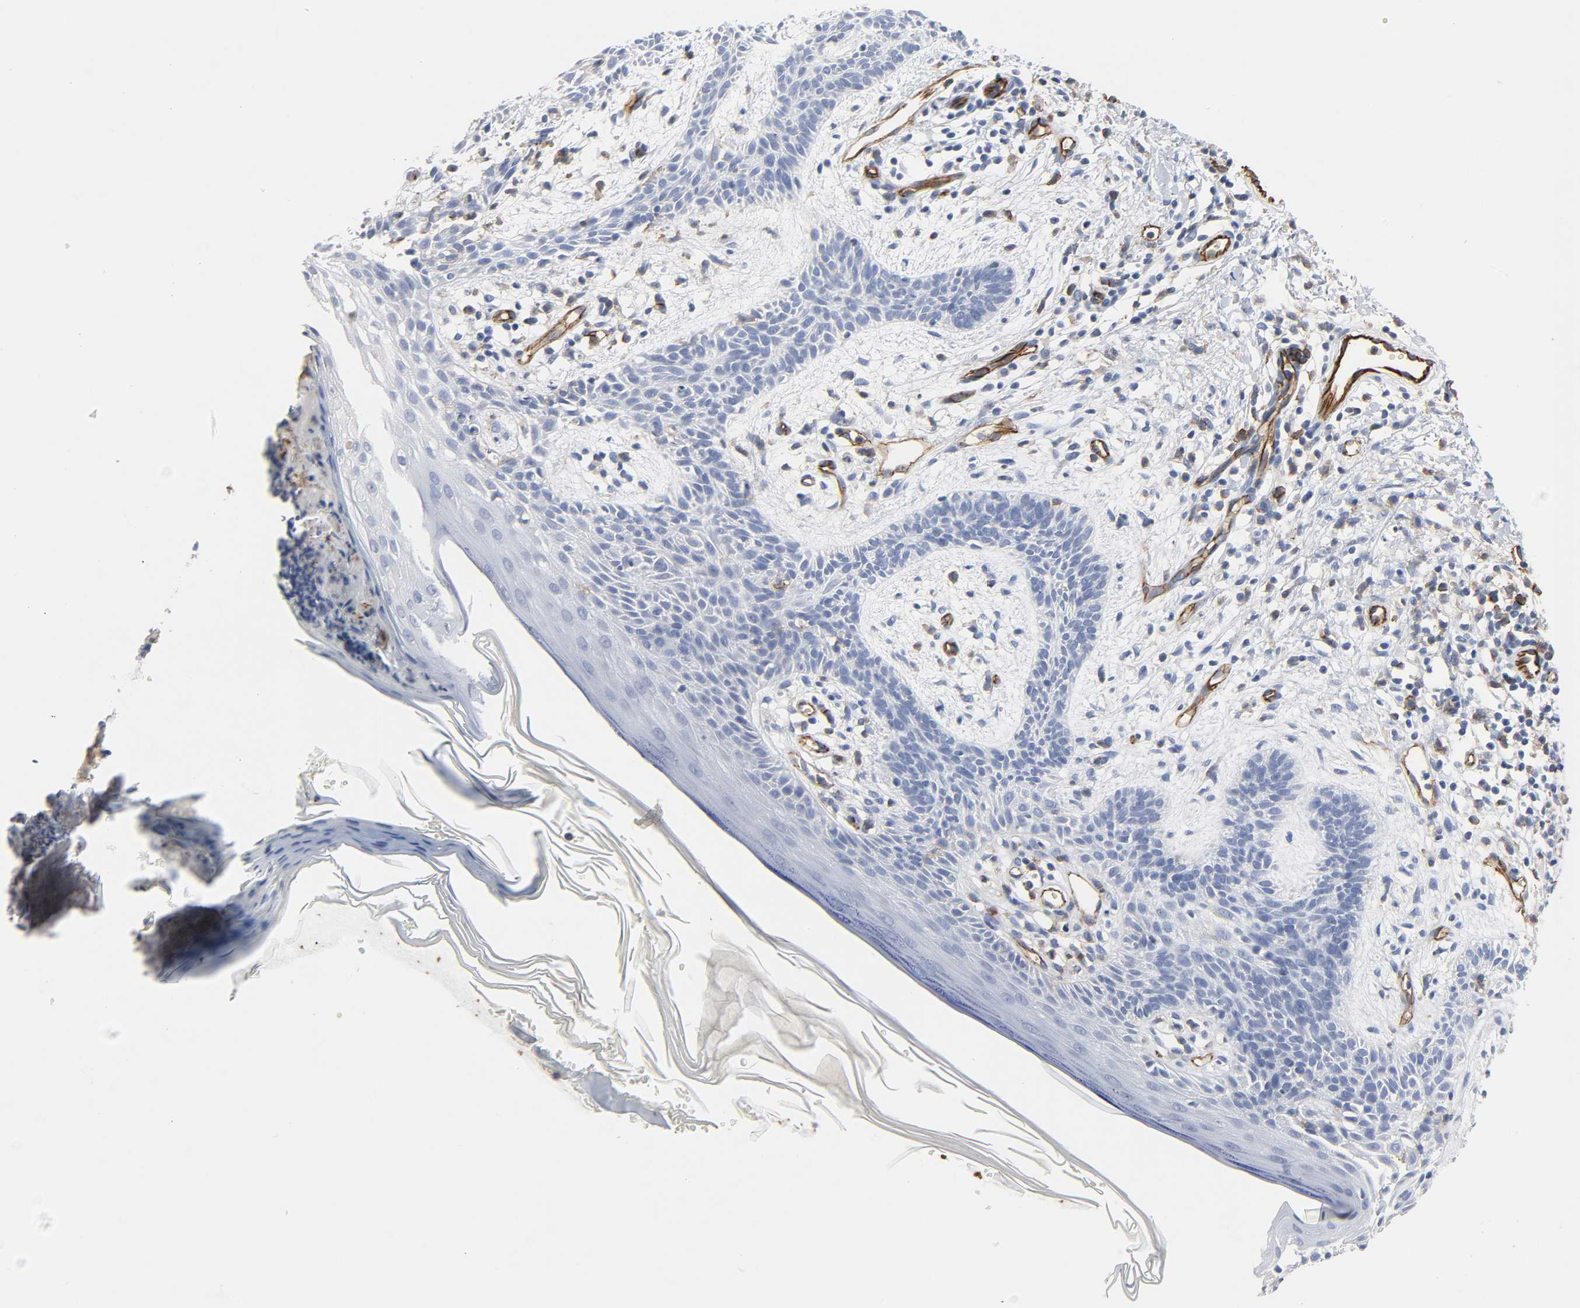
{"staining": {"intensity": "negative", "quantity": "none", "location": "none"}, "tissue": "skin cancer", "cell_type": "Tumor cells", "image_type": "cancer", "snomed": [{"axis": "morphology", "description": "Normal tissue, NOS"}, {"axis": "morphology", "description": "Basal cell carcinoma"}, {"axis": "topography", "description": "Skin"}], "caption": "The IHC photomicrograph has no significant positivity in tumor cells of basal cell carcinoma (skin) tissue.", "gene": "PECAM1", "patient": {"sex": "female", "age": 69}}